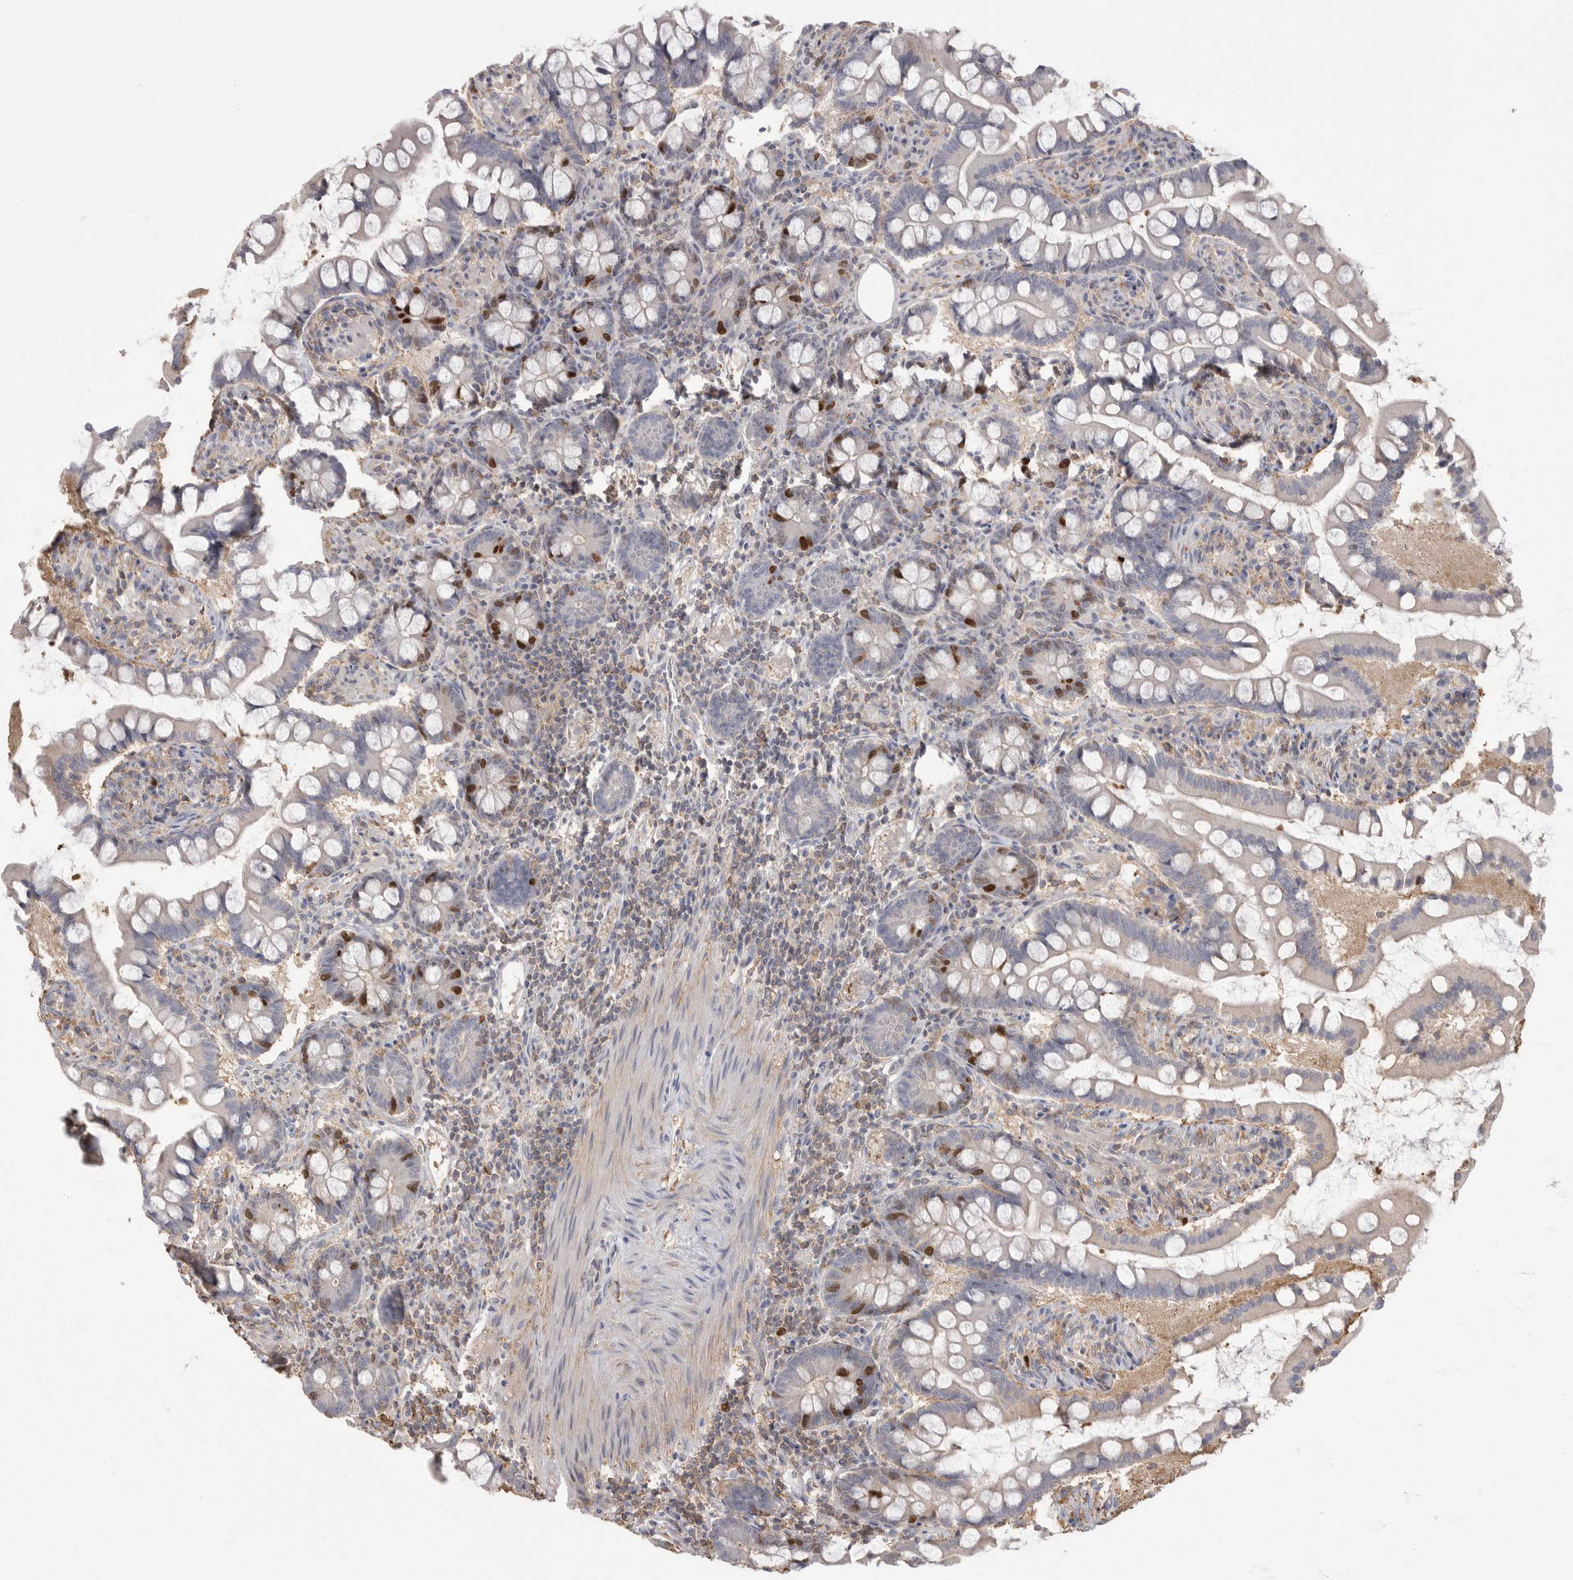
{"staining": {"intensity": "strong", "quantity": "<25%", "location": "cytoplasmic/membranous,nuclear"}, "tissue": "small intestine", "cell_type": "Glandular cells", "image_type": "normal", "snomed": [{"axis": "morphology", "description": "Normal tissue, NOS"}, {"axis": "topography", "description": "Small intestine"}], "caption": "Normal small intestine was stained to show a protein in brown. There is medium levels of strong cytoplasmic/membranous,nuclear positivity in about <25% of glandular cells. (Stains: DAB (3,3'-diaminobenzidine) in brown, nuclei in blue, Microscopy: brightfield microscopy at high magnification).", "gene": "TOP2A", "patient": {"sex": "male", "age": 41}}